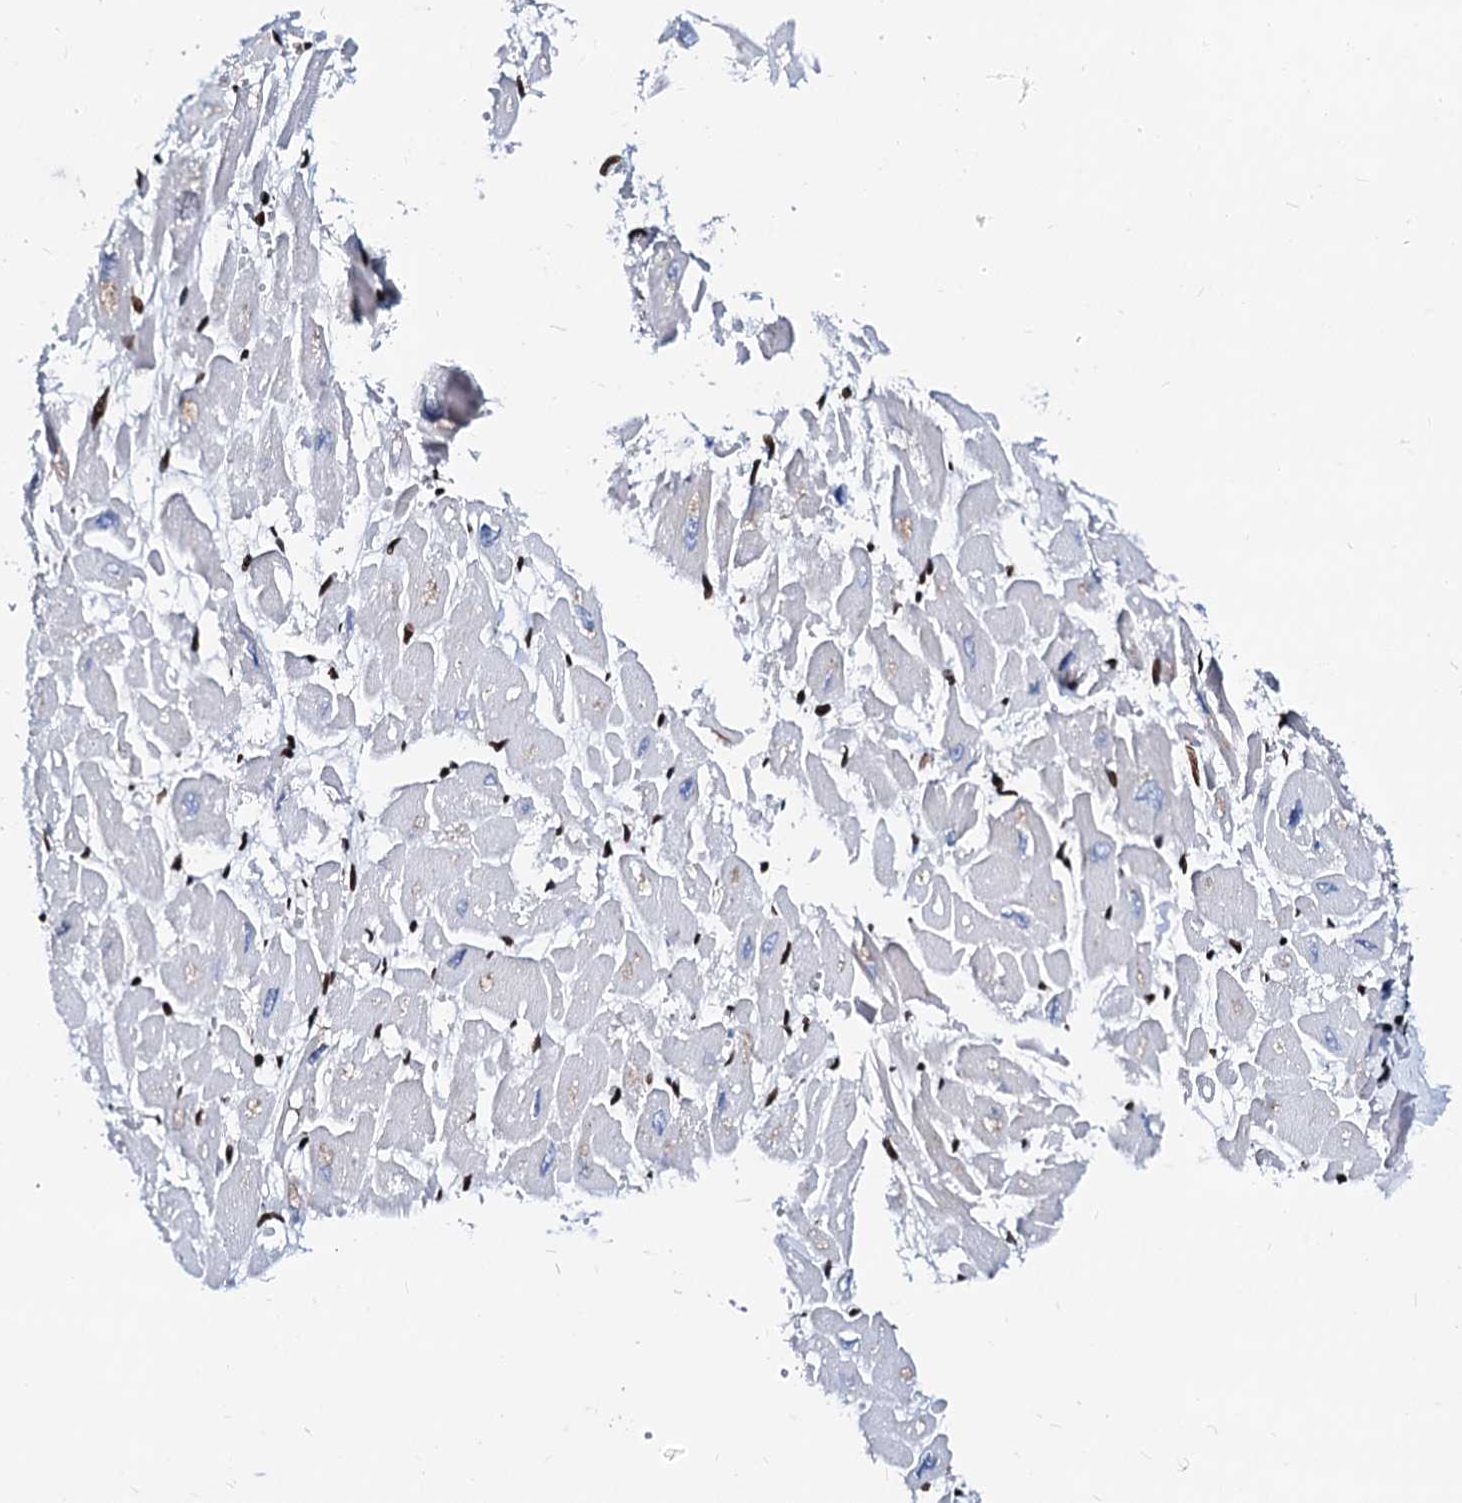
{"staining": {"intensity": "strong", "quantity": "25%-75%", "location": "nuclear"}, "tissue": "heart muscle", "cell_type": "Cardiomyocytes", "image_type": "normal", "snomed": [{"axis": "morphology", "description": "Normal tissue, NOS"}, {"axis": "topography", "description": "Heart"}], "caption": "Heart muscle stained for a protein exhibits strong nuclear positivity in cardiomyocytes. (Stains: DAB in brown, nuclei in blue, Microscopy: brightfield microscopy at high magnification).", "gene": "RALY", "patient": {"sex": "male", "age": 54}}